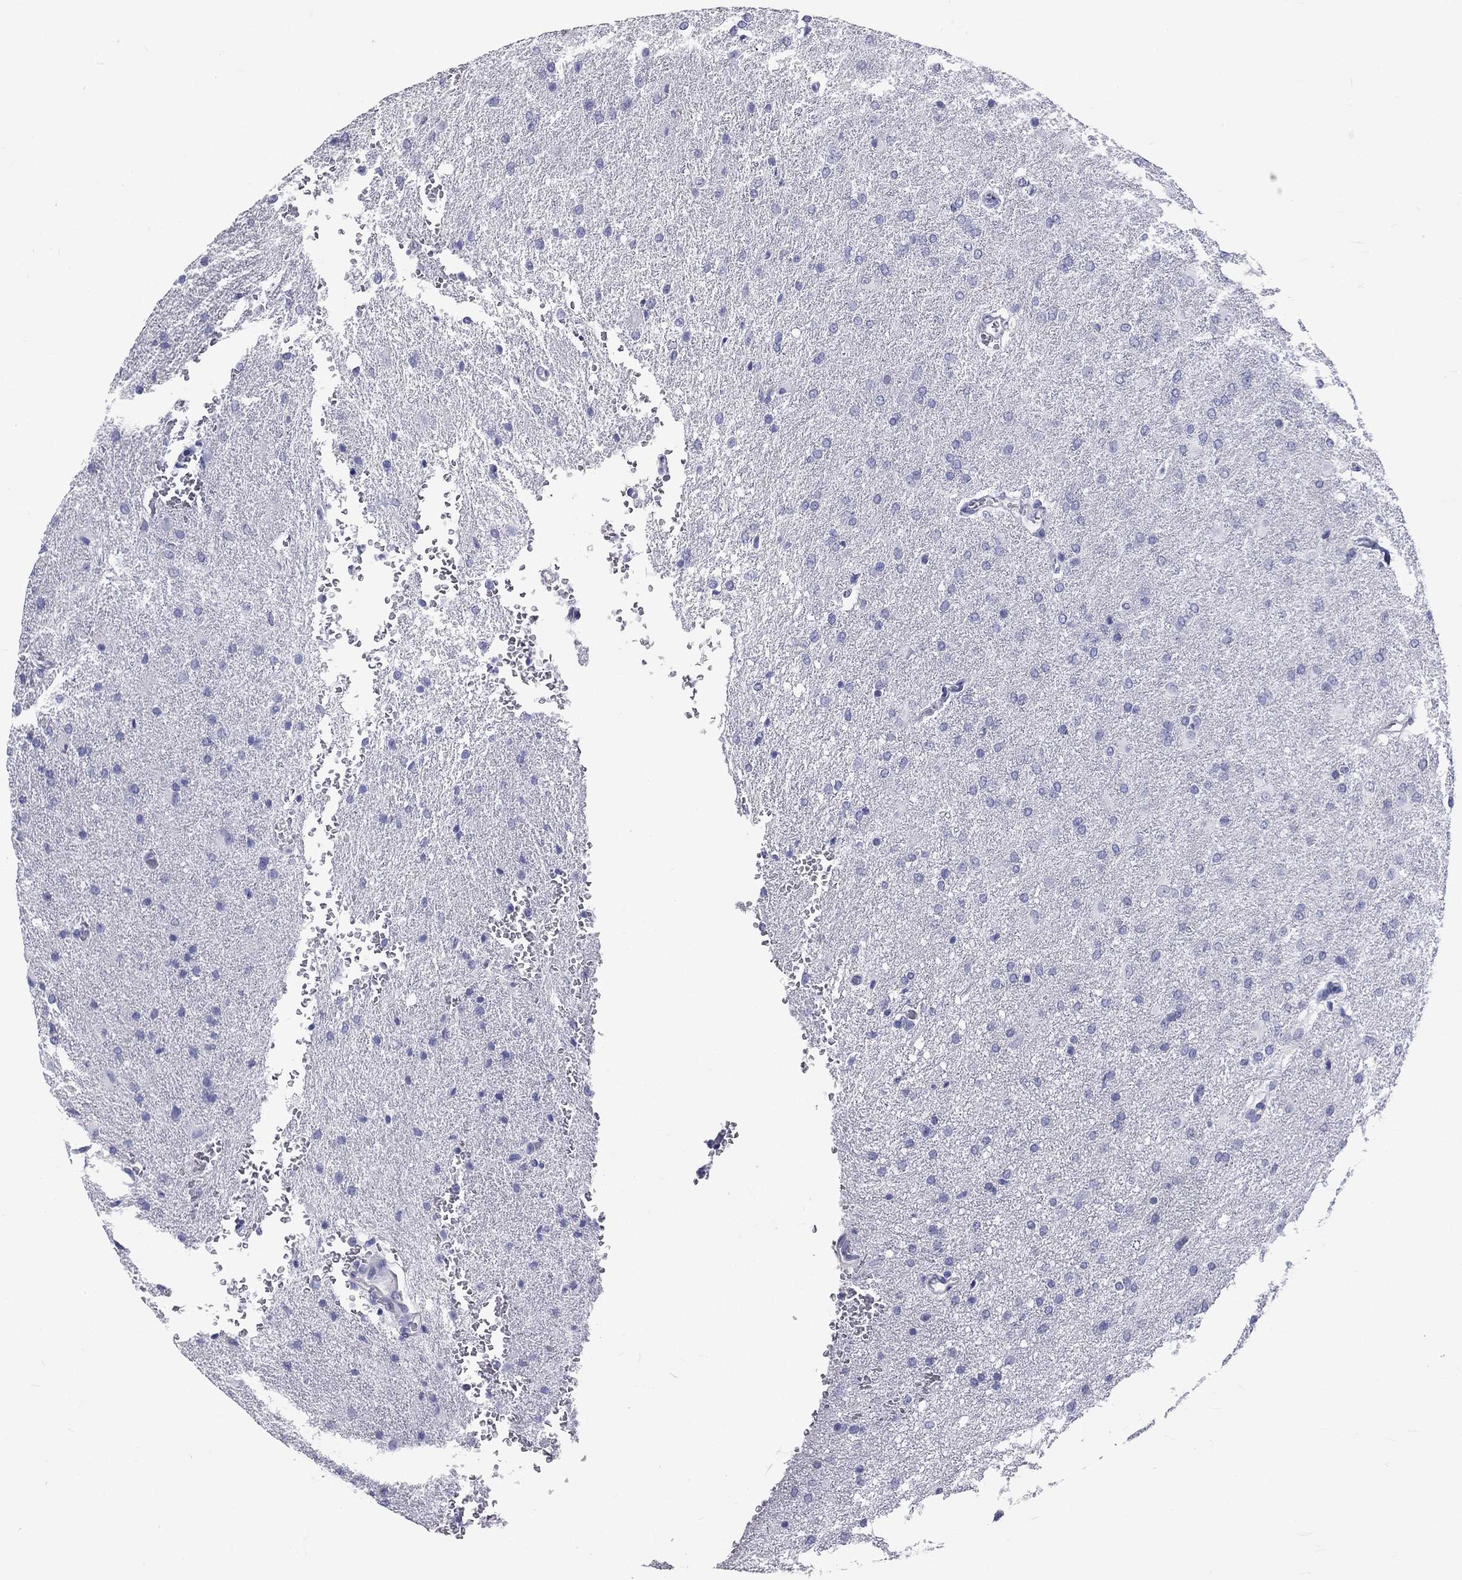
{"staining": {"intensity": "negative", "quantity": "none", "location": "none"}, "tissue": "glioma", "cell_type": "Tumor cells", "image_type": "cancer", "snomed": [{"axis": "morphology", "description": "Glioma, malignant, High grade"}, {"axis": "topography", "description": "Brain"}], "caption": "The photomicrograph displays no staining of tumor cells in high-grade glioma (malignant).", "gene": "DNALI1", "patient": {"sex": "male", "age": 68}}